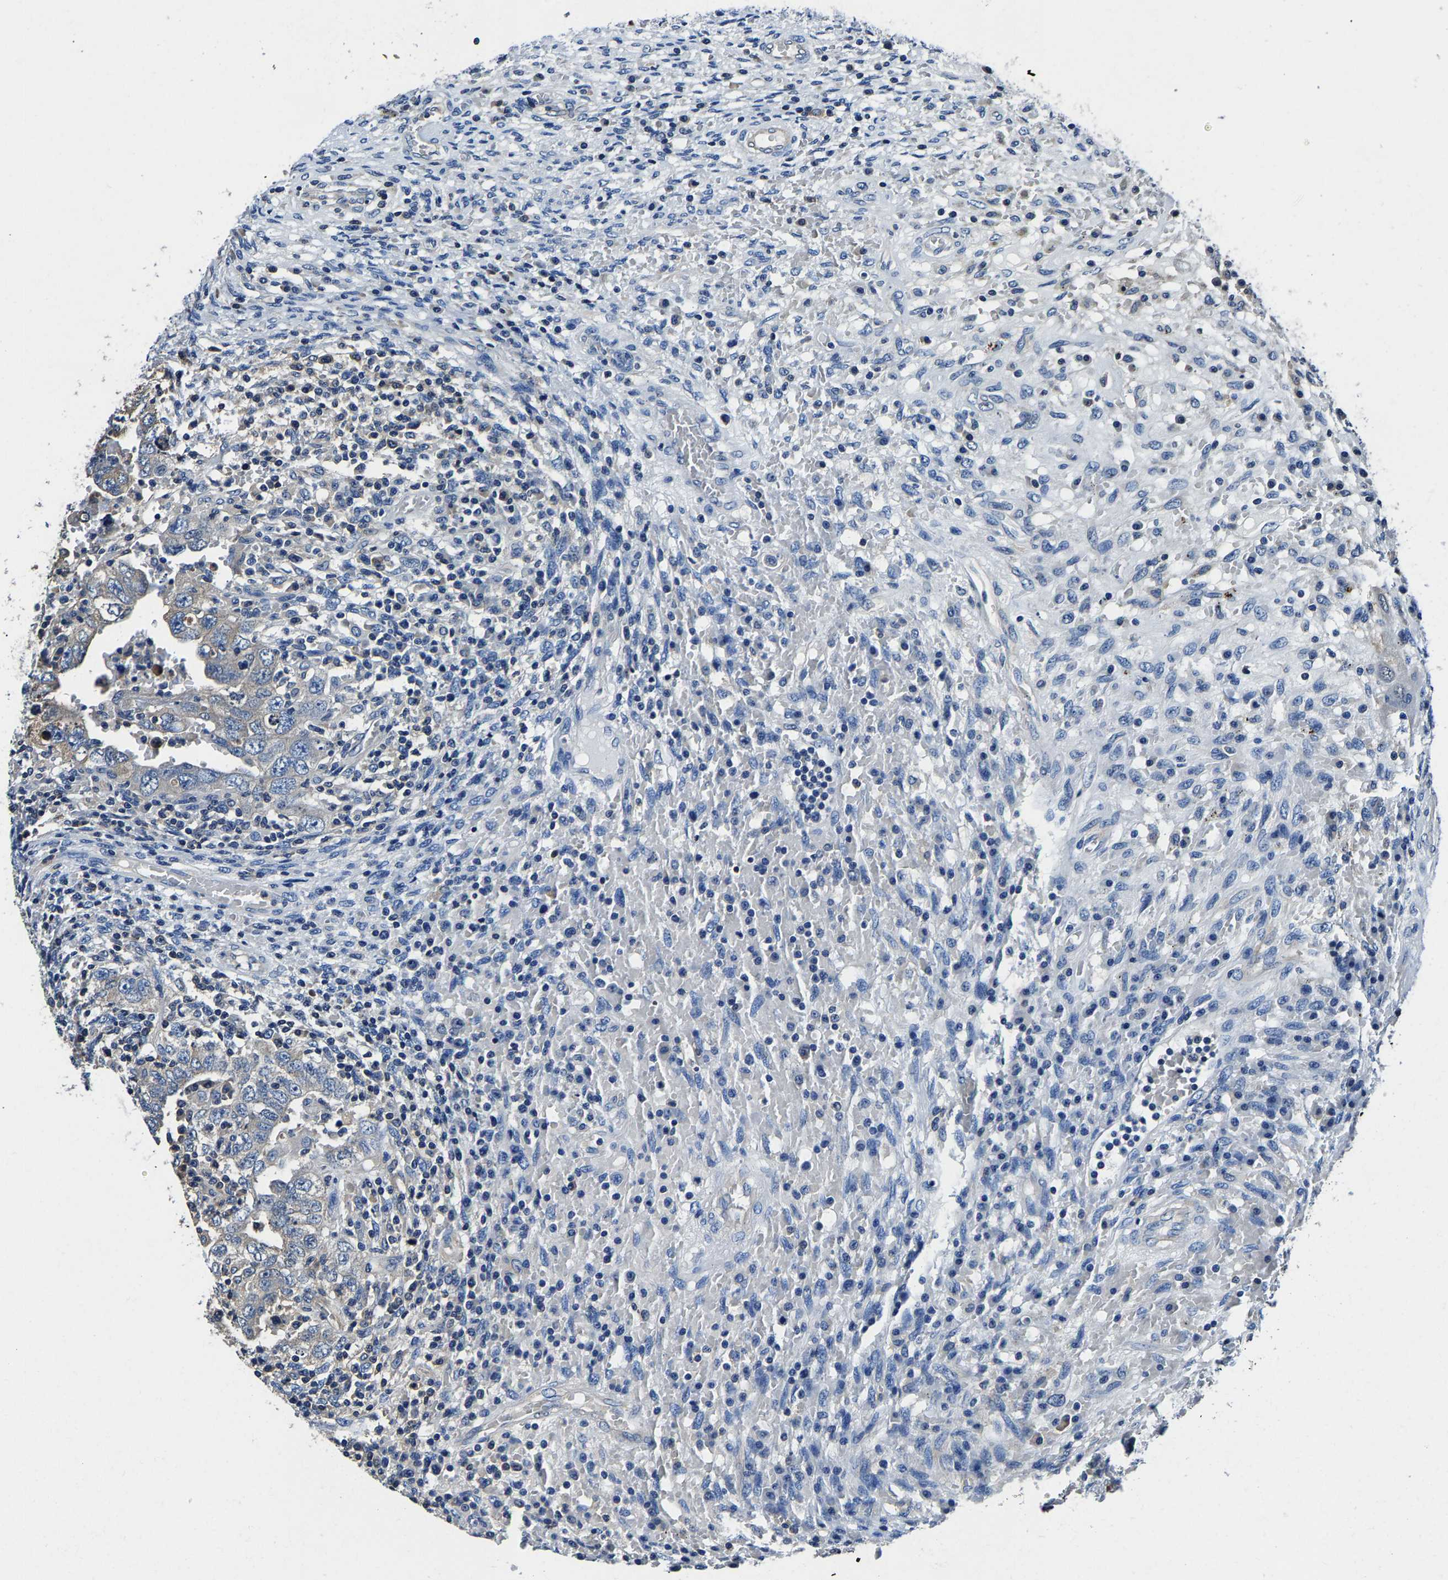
{"staining": {"intensity": "negative", "quantity": "none", "location": "none"}, "tissue": "testis cancer", "cell_type": "Tumor cells", "image_type": "cancer", "snomed": [{"axis": "morphology", "description": "Carcinoma, Embryonal, NOS"}, {"axis": "topography", "description": "Testis"}], "caption": "IHC of human testis embryonal carcinoma displays no positivity in tumor cells.", "gene": "ALDOB", "patient": {"sex": "male", "age": 26}}